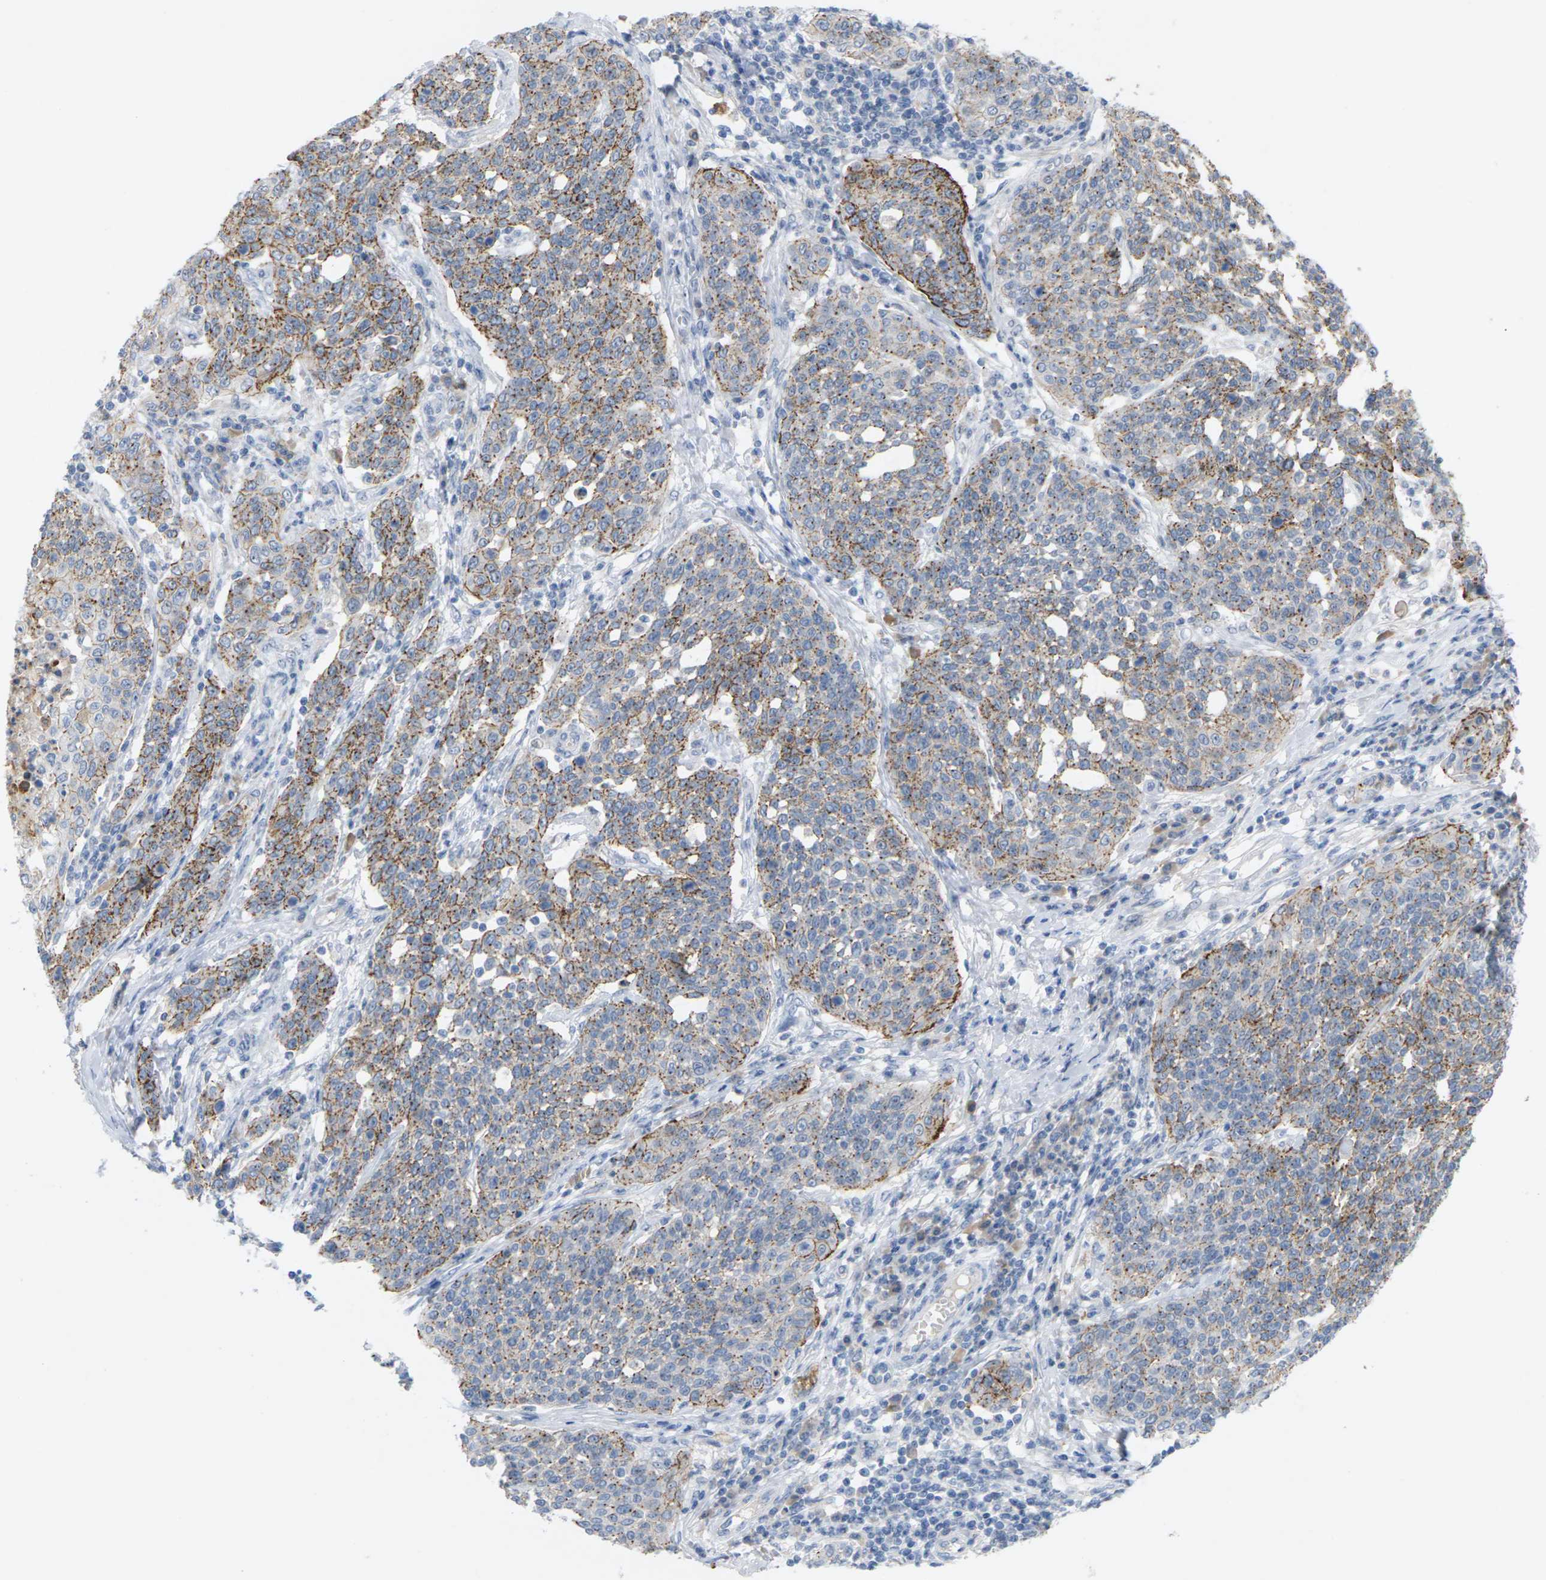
{"staining": {"intensity": "moderate", "quantity": "25%-75%", "location": "cytoplasmic/membranous"}, "tissue": "cervical cancer", "cell_type": "Tumor cells", "image_type": "cancer", "snomed": [{"axis": "morphology", "description": "Squamous cell carcinoma, NOS"}, {"axis": "topography", "description": "Cervix"}], "caption": "Moderate cytoplasmic/membranous expression is seen in approximately 25%-75% of tumor cells in cervical squamous cell carcinoma.", "gene": "CLDN3", "patient": {"sex": "female", "age": 34}}